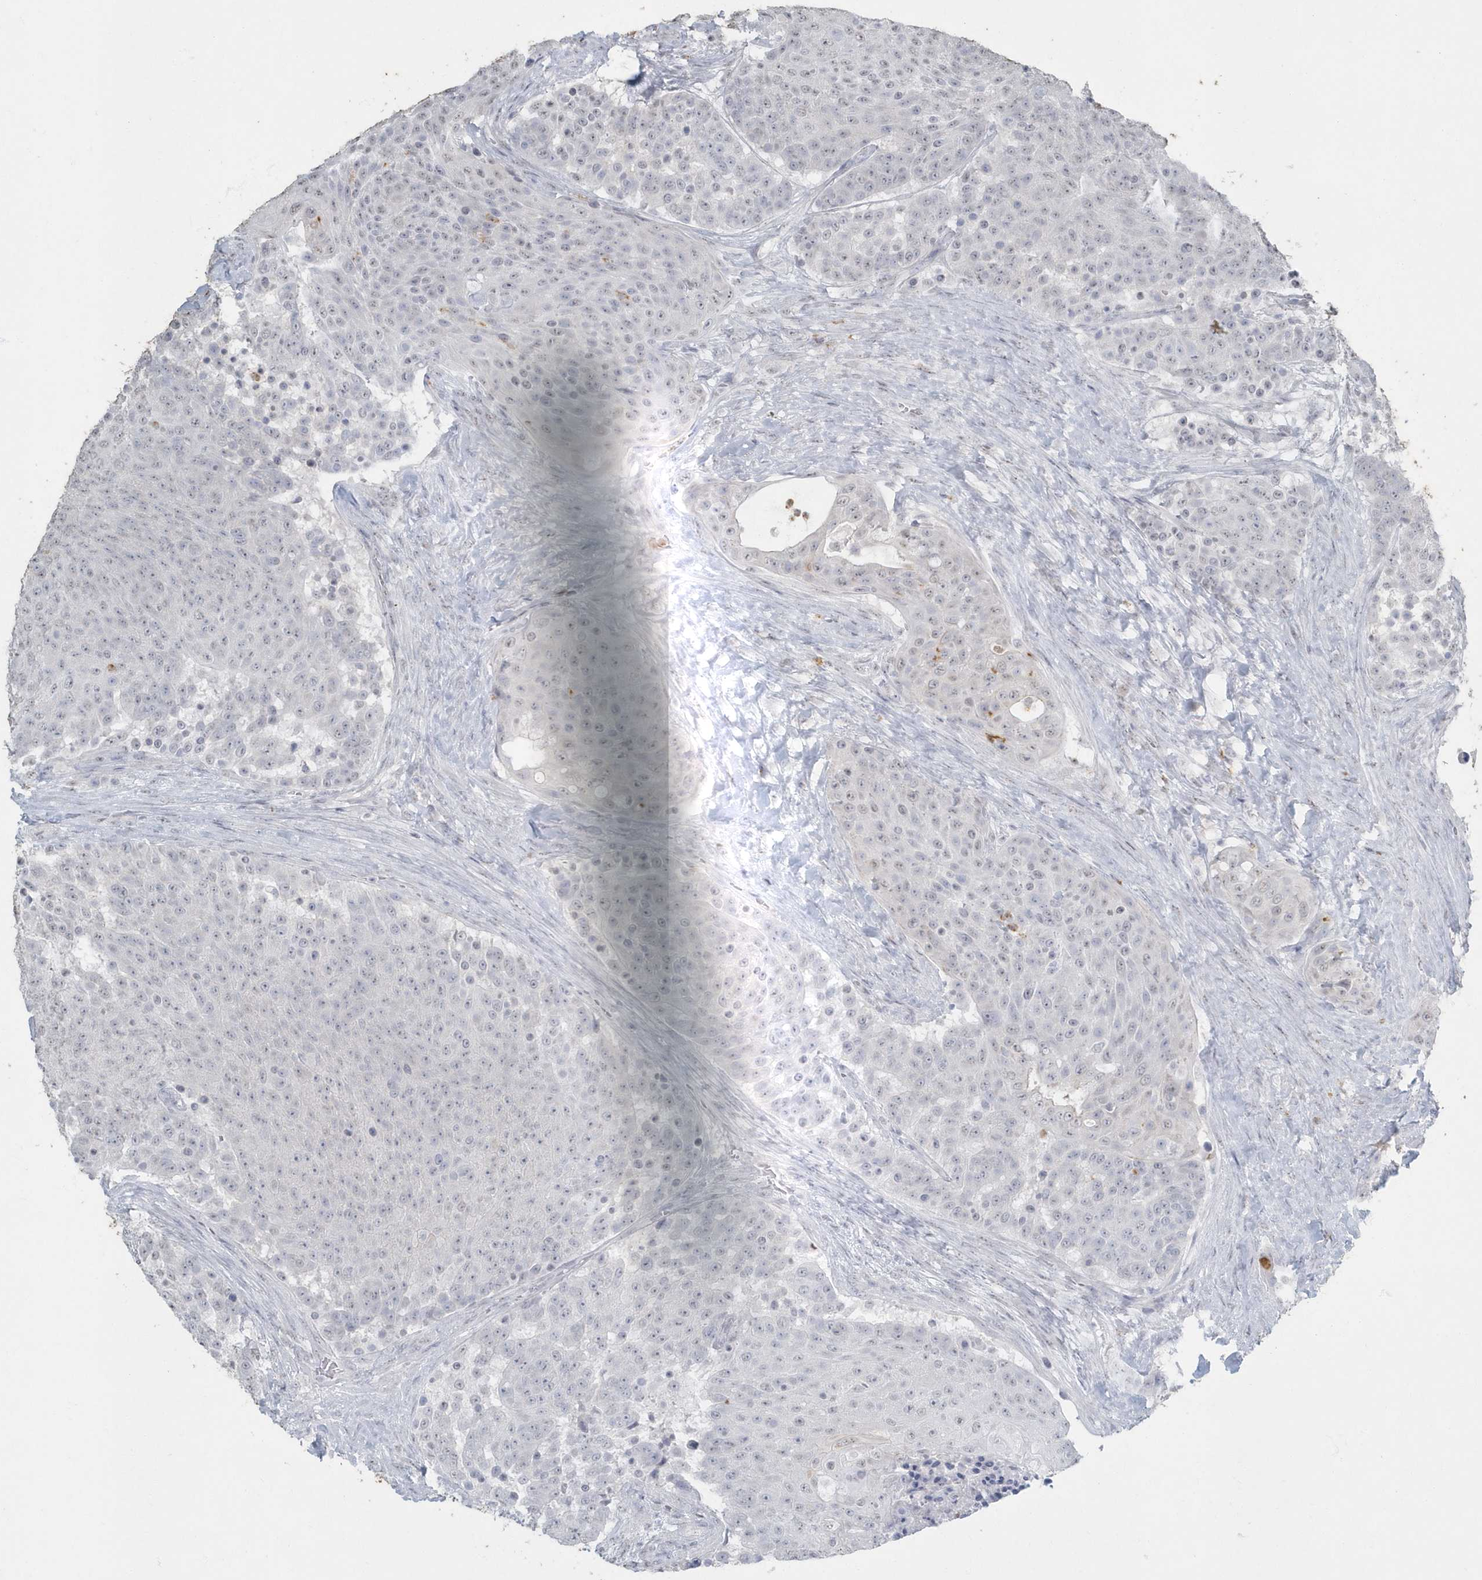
{"staining": {"intensity": "weak", "quantity": "<25%", "location": "nuclear"}, "tissue": "urothelial cancer", "cell_type": "Tumor cells", "image_type": "cancer", "snomed": [{"axis": "morphology", "description": "Urothelial carcinoma, High grade"}, {"axis": "topography", "description": "Urinary bladder"}], "caption": "Immunohistochemistry (IHC) histopathology image of neoplastic tissue: human urothelial cancer stained with DAB (3,3'-diaminobenzidine) demonstrates no significant protein expression in tumor cells. (DAB IHC, high magnification).", "gene": "MYOT", "patient": {"sex": "female", "age": 63}}